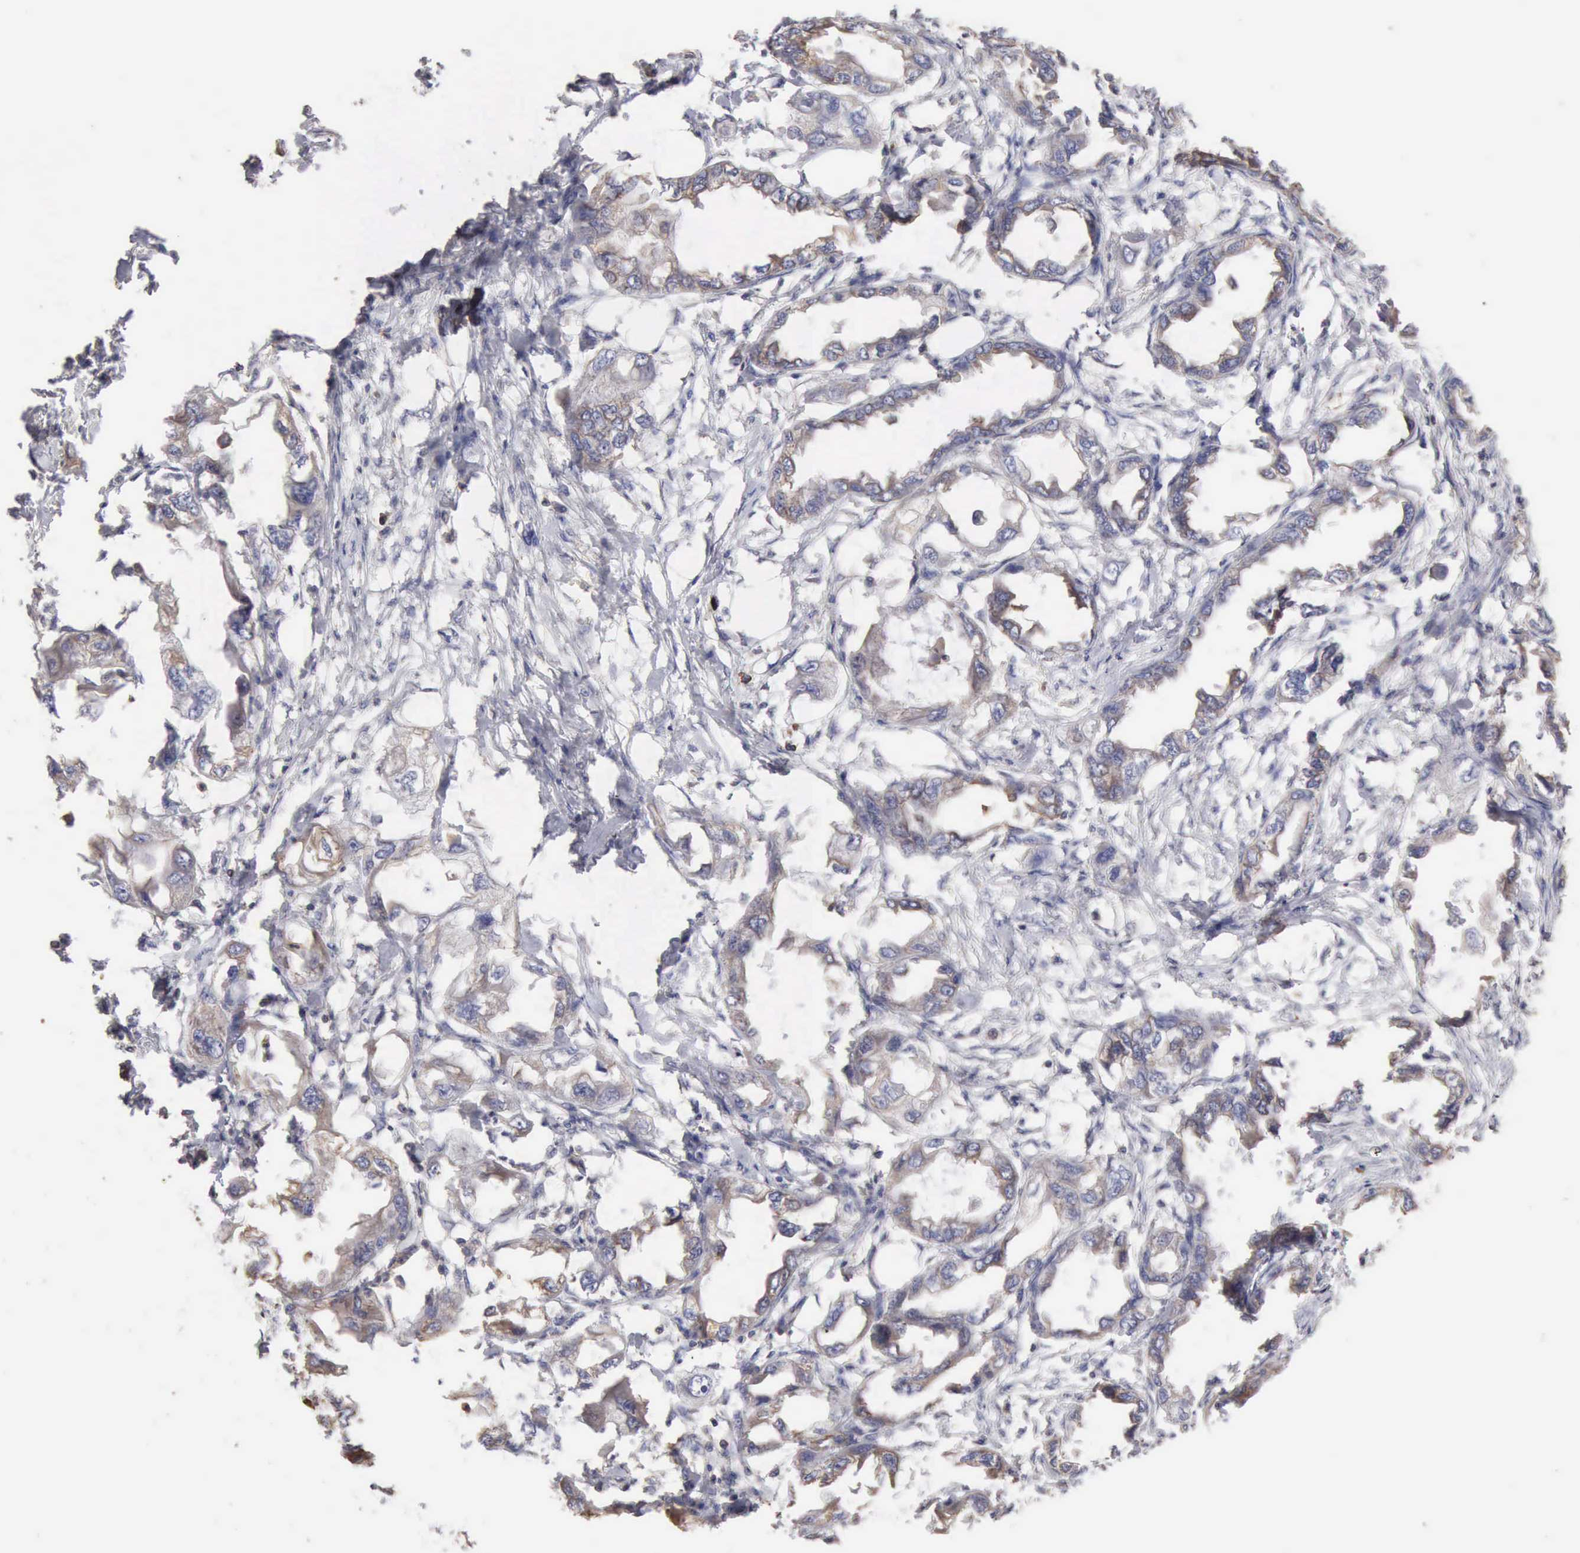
{"staining": {"intensity": "weak", "quantity": "25%-75%", "location": "cytoplasmic/membranous"}, "tissue": "endometrial cancer", "cell_type": "Tumor cells", "image_type": "cancer", "snomed": [{"axis": "morphology", "description": "Adenocarcinoma, NOS"}, {"axis": "topography", "description": "Endometrium"}], "caption": "Immunohistochemistry (IHC) (DAB (3,3'-diaminobenzidine)) staining of human endometrial cancer (adenocarcinoma) shows weak cytoplasmic/membranous protein staining in about 25%-75% of tumor cells.", "gene": "GPR101", "patient": {"sex": "female", "age": 67}}